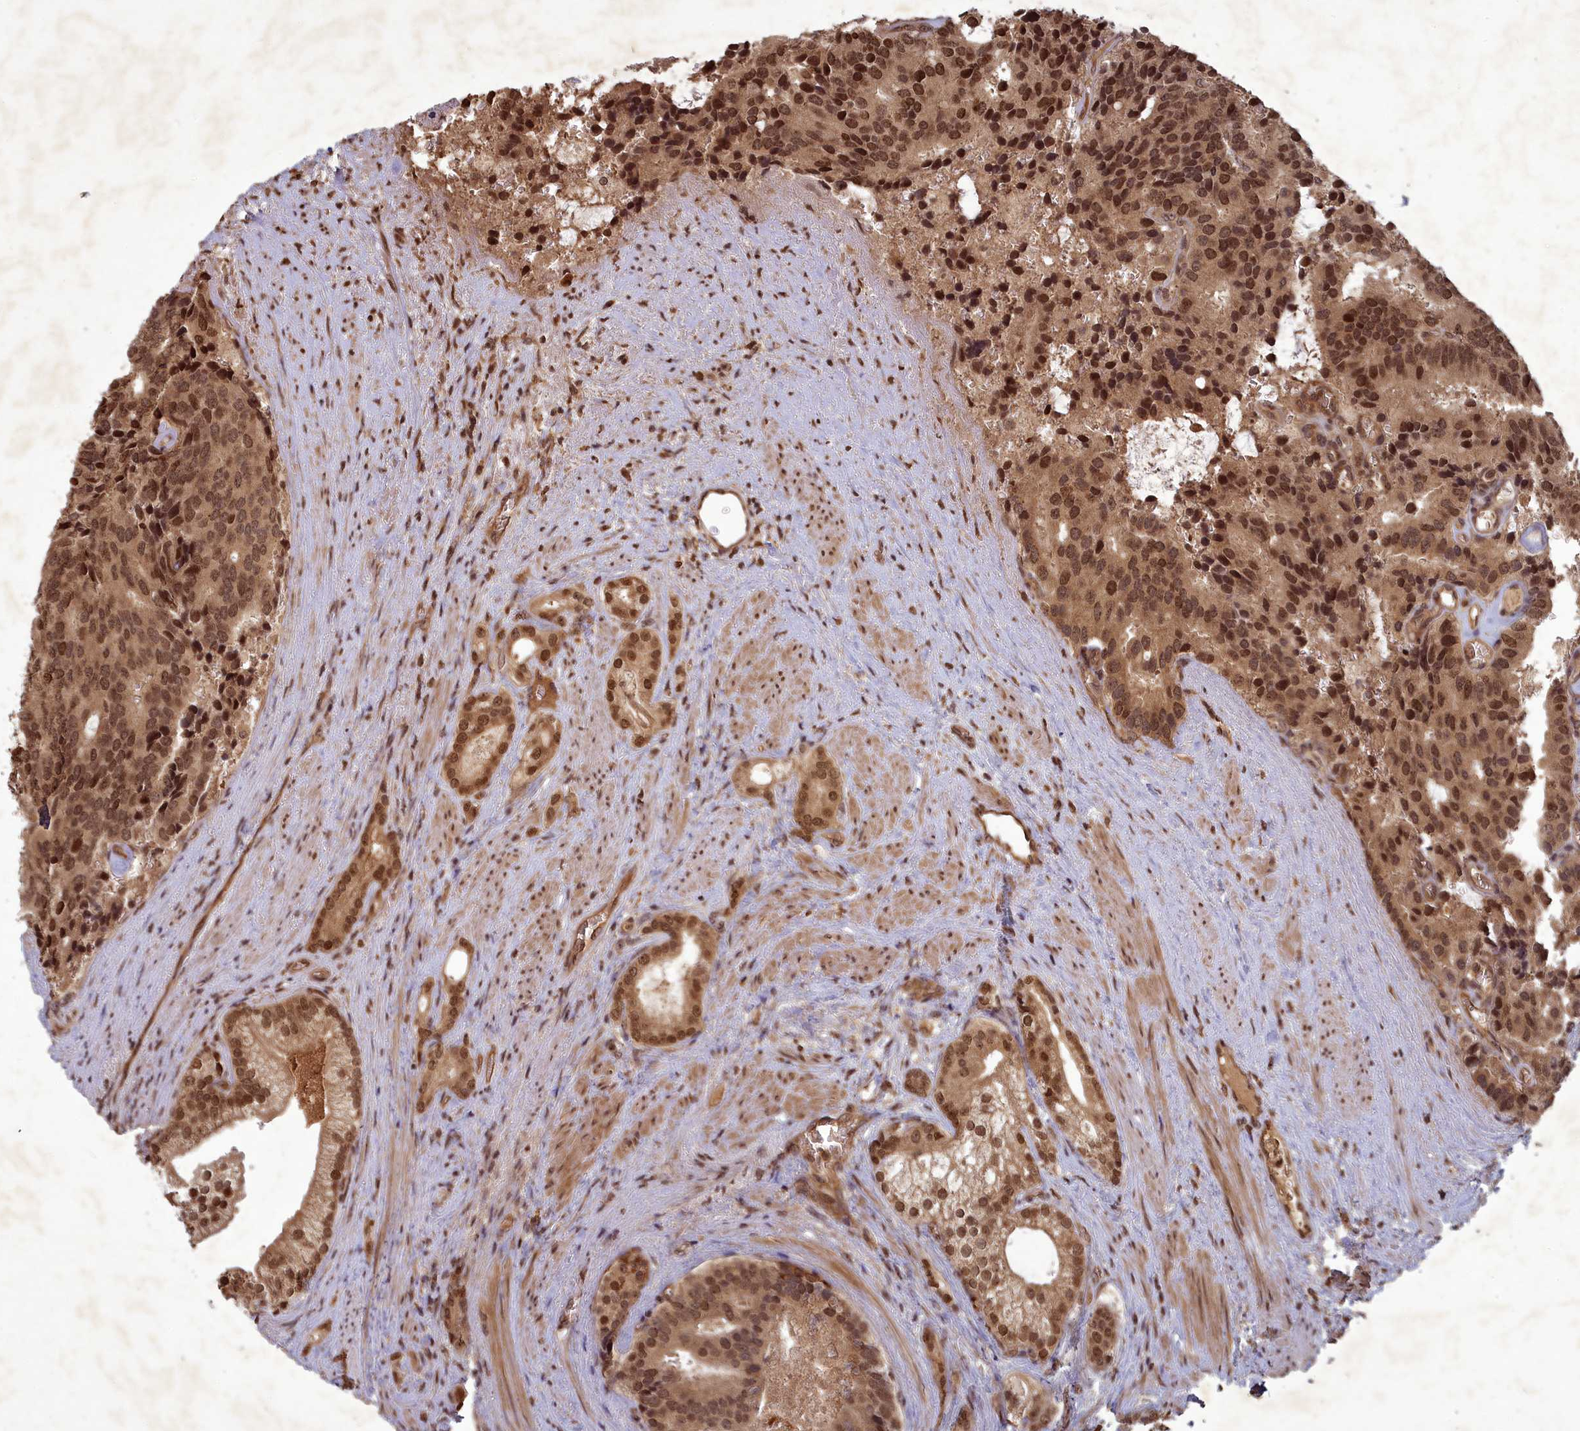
{"staining": {"intensity": "strong", "quantity": ">75%", "location": "nuclear"}, "tissue": "prostate cancer", "cell_type": "Tumor cells", "image_type": "cancer", "snomed": [{"axis": "morphology", "description": "Adenocarcinoma, Low grade"}, {"axis": "topography", "description": "Prostate"}], "caption": "Prostate cancer (adenocarcinoma (low-grade)) tissue demonstrates strong nuclear expression in approximately >75% of tumor cells", "gene": "SRMS", "patient": {"sex": "male", "age": 71}}